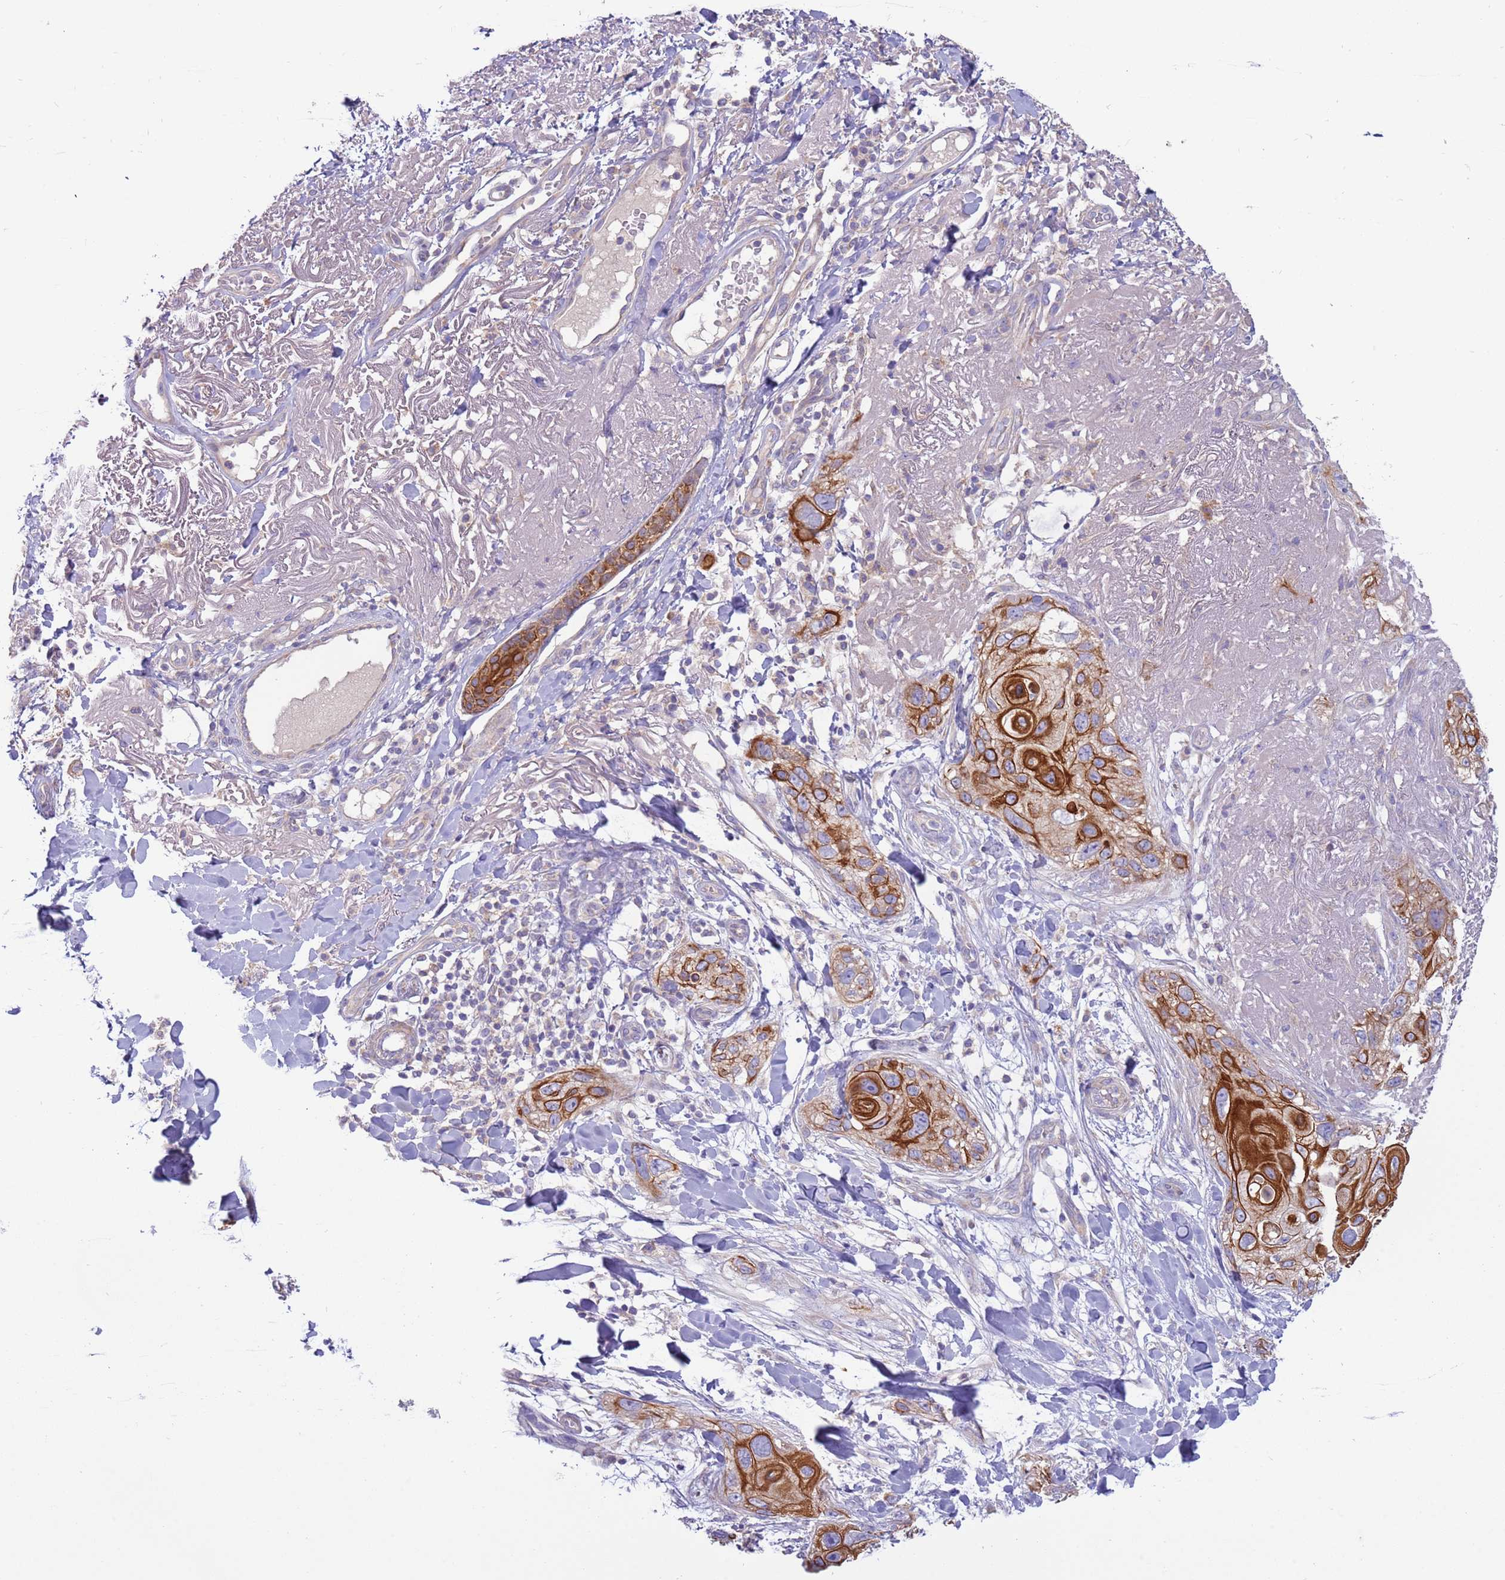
{"staining": {"intensity": "strong", "quantity": ">75%", "location": "cytoplasmic/membranous"}, "tissue": "skin cancer", "cell_type": "Tumor cells", "image_type": "cancer", "snomed": [{"axis": "morphology", "description": "Normal tissue, NOS"}, {"axis": "morphology", "description": "Squamous cell carcinoma, NOS"}, {"axis": "topography", "description": "Skin"}], "caption": "IHC (DAB (3,3'-diaminobenzidine)) staining of skin cancer exhibits strong cytoplasmic/membranous protein positivity in about >75% of tumor cells. (DAB (3,3'-diaminobenzidine) IHC with brightfield microscopy, high magnification).", "gene": "UQCRQ", "patient": {"sex": "male", "age": 72}}